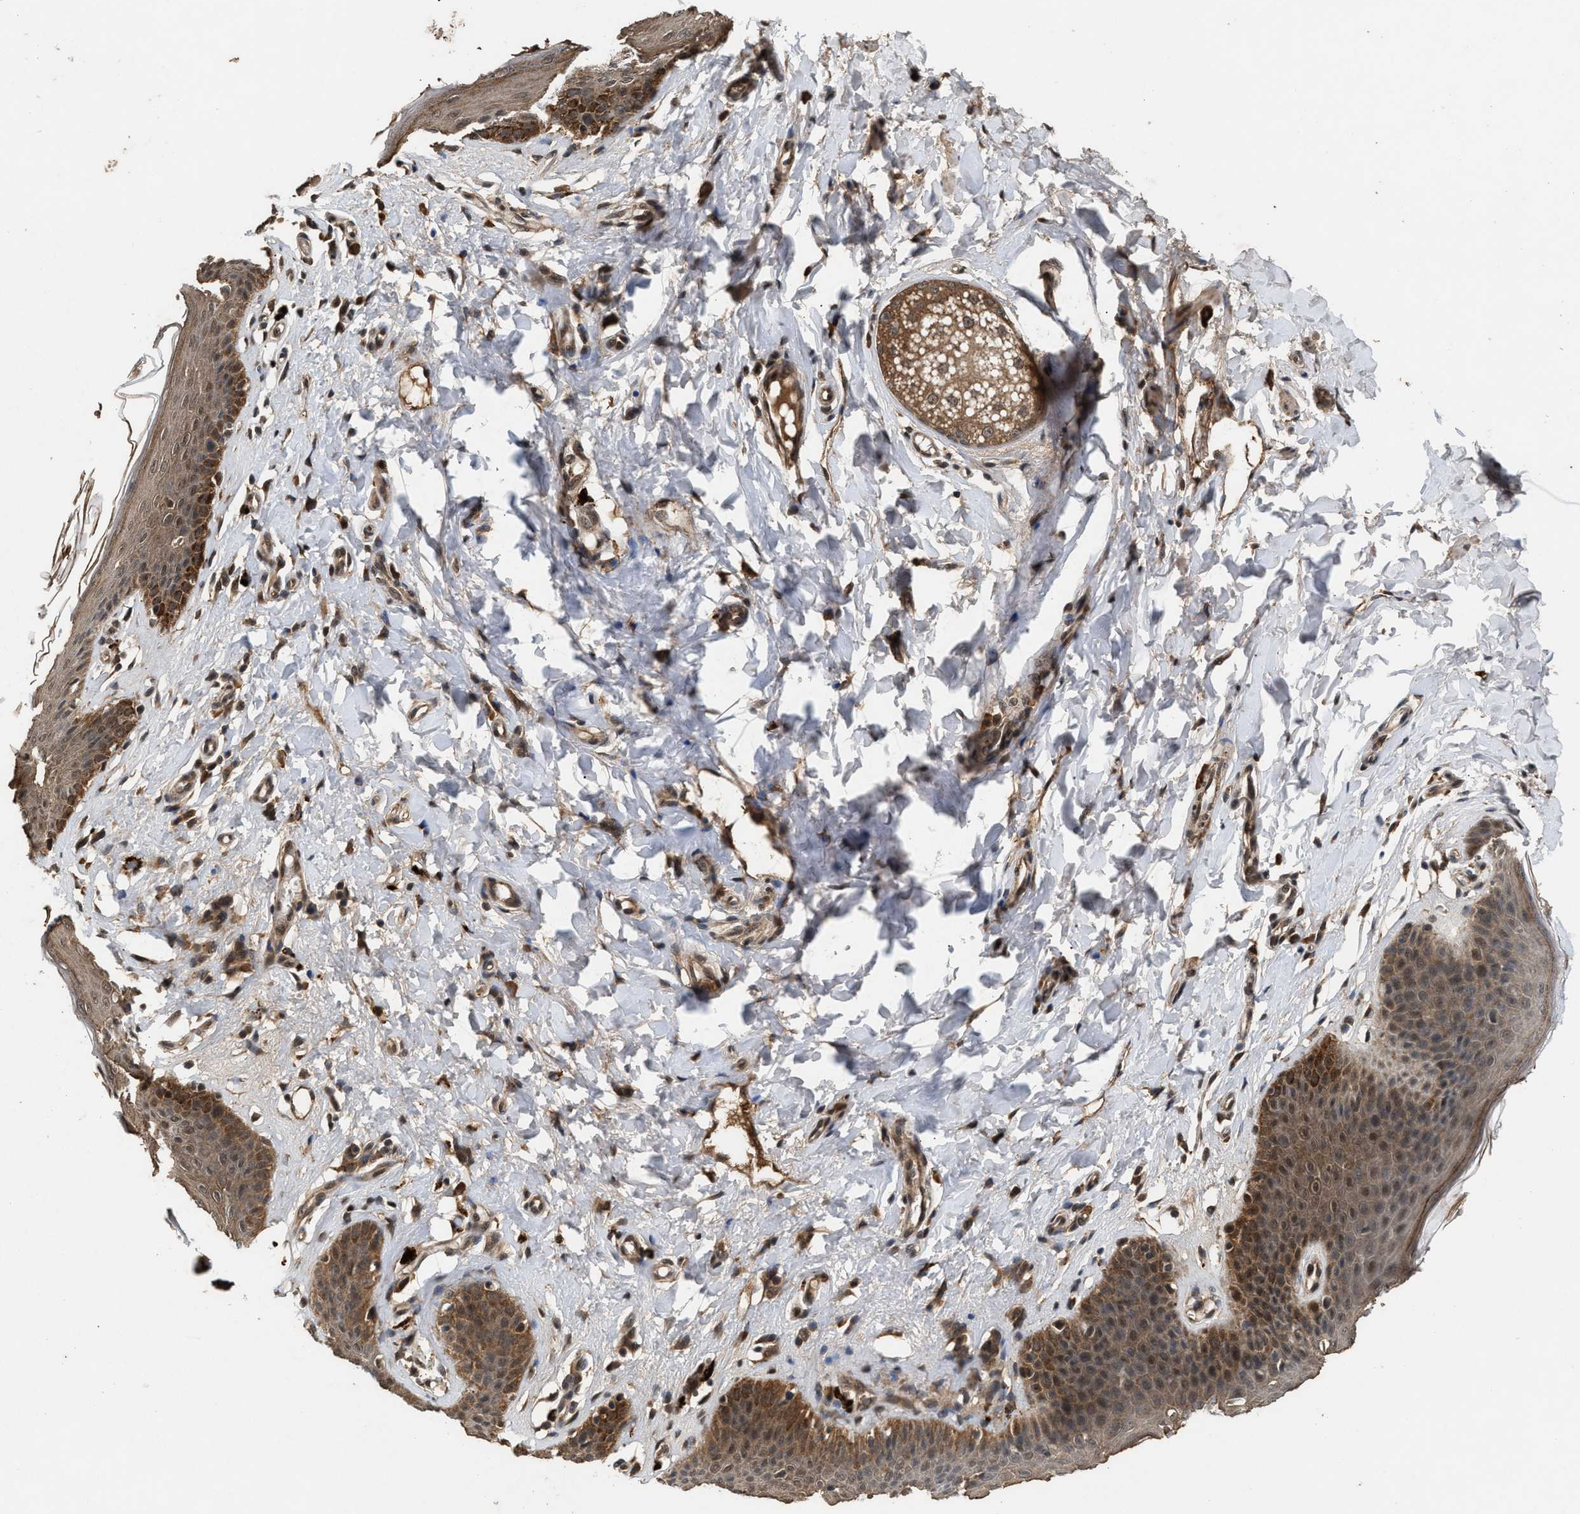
{"staining": {"intensity": "moderate", "quantity": ">75%", "location": "cytoplasmic/membranous,nuclear"}, "tissue": "skin", "cell_type": "Epidermal cells", "image_type": "normal", "snomed": [{"axis": "morphology", "description": "Normal tissue, NOS"}, {"axis": "topography", "description": "Vulva"}], "caption": "Skin stained with a brown dye reveals moderate cytoplasmic/membranous,nuclear positive expression in about >75% of epidermal cells.", "gene": "RUSC2", "patient": {"sex": "female", "age": 66}}